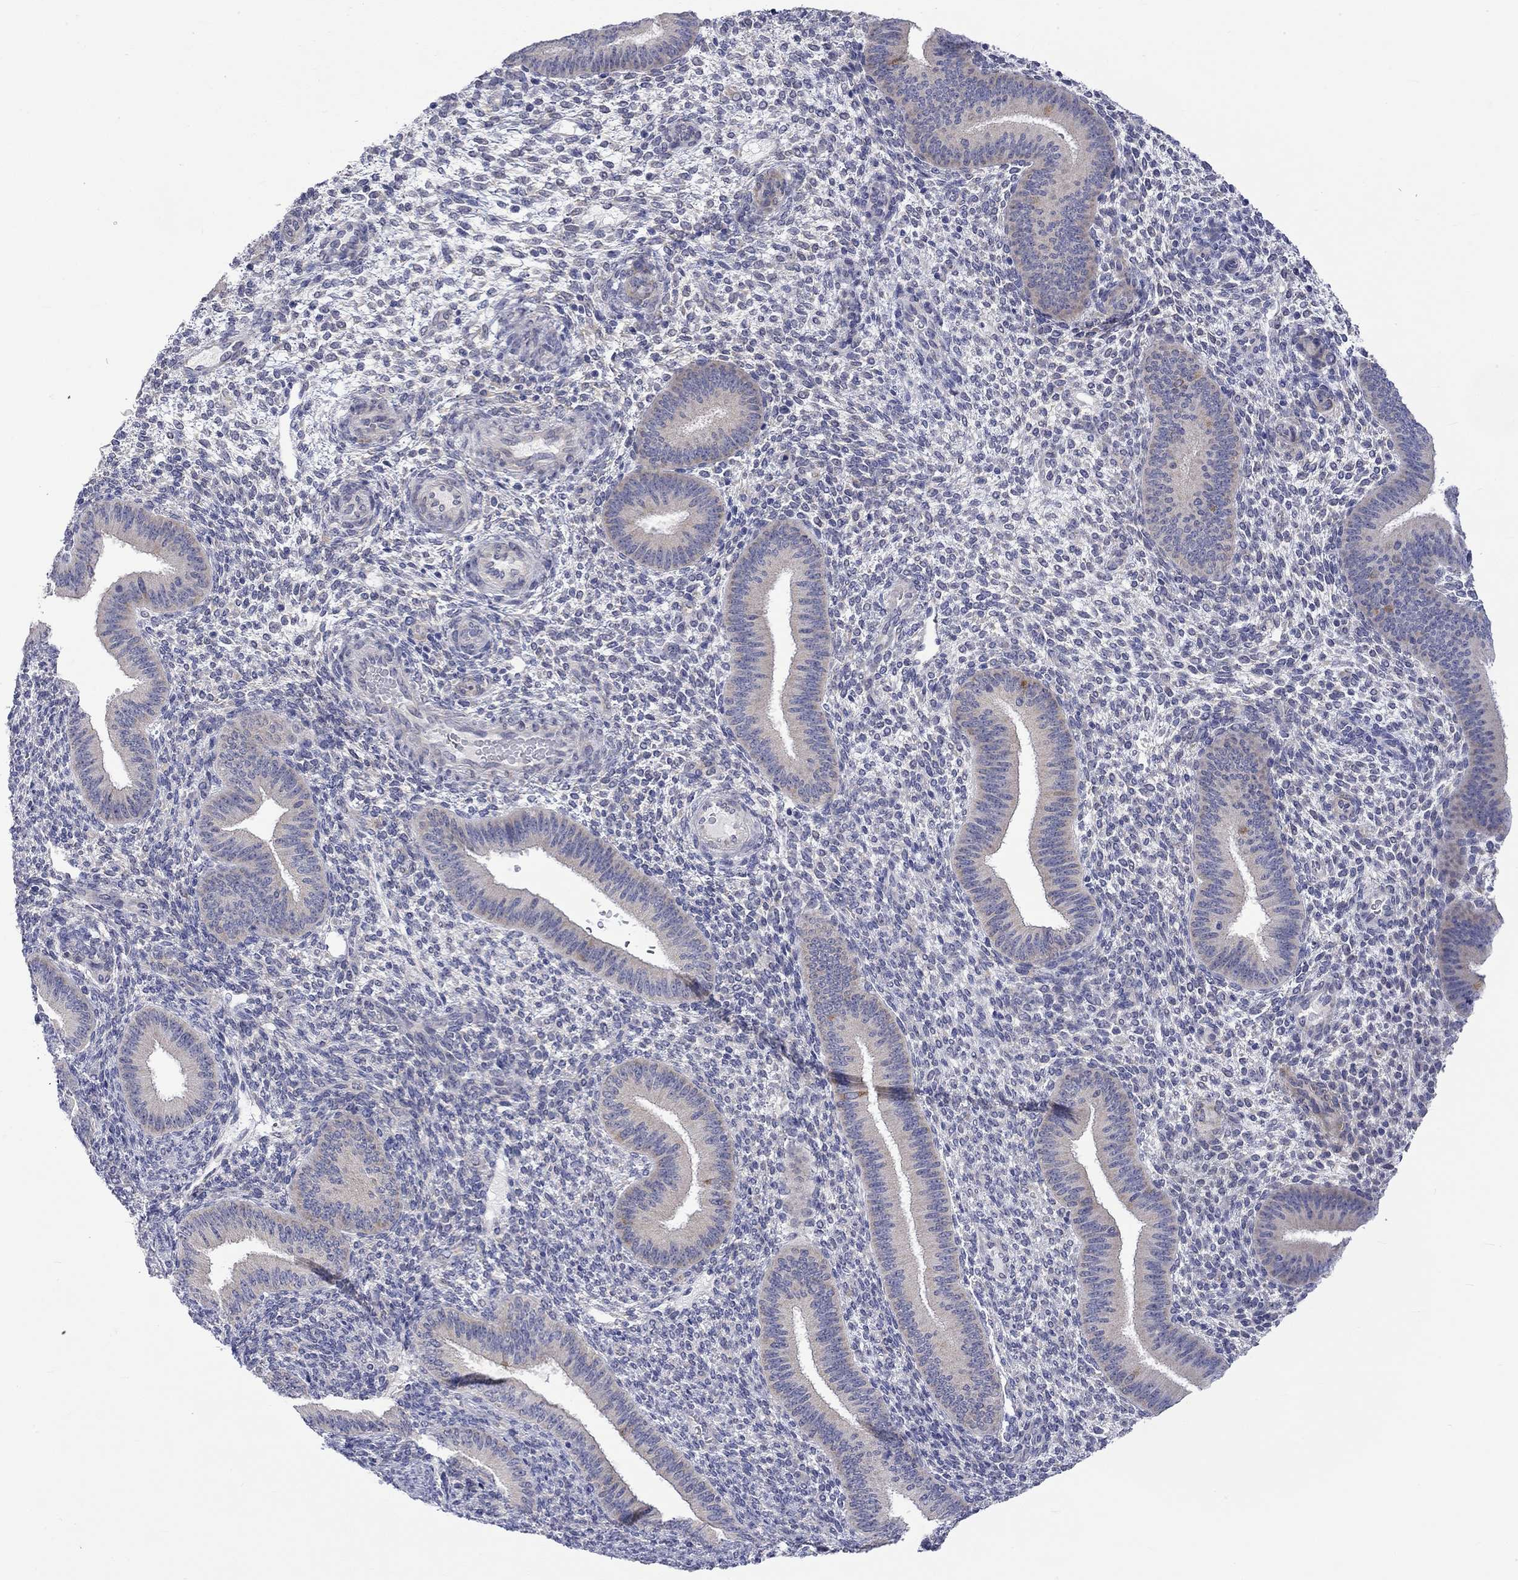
{"staining": {"intensity": "negative", "quantity": "none", "location": "none"}, "tissue": "endometrium", "cell_type": "Cells in endometrial stroma", "image_type": "normal", "snomed": [{"axis": "morphology", "description": "Normal tissue, NOS"}, {"axis": "topography", "description": "Endometrium"}], "caption": "Image shows no significant protein positivity in cells in endometrial stroma of benign endometrium.", "gene": "CERS1", "patient": {"sex": "female", "age": 39}}